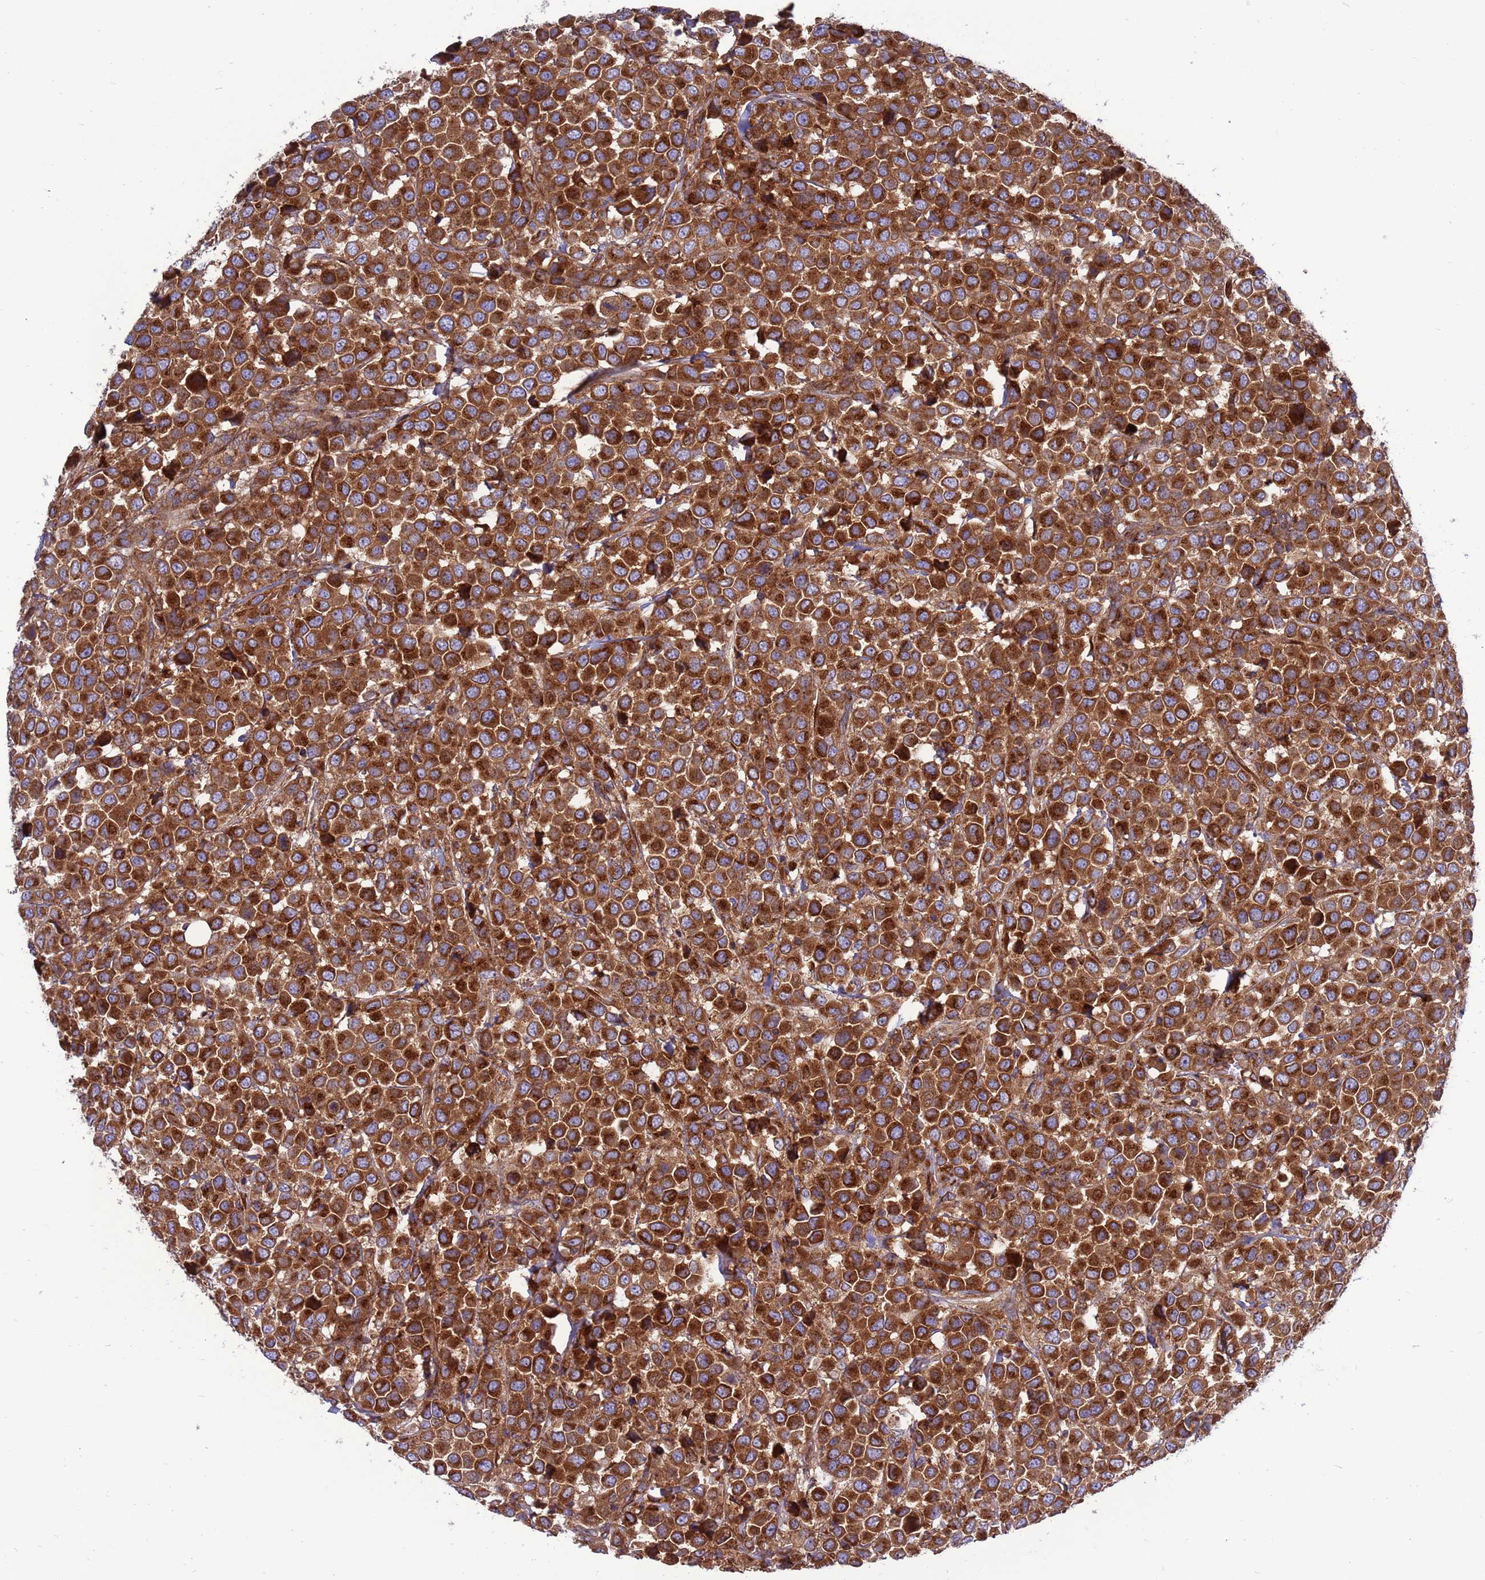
{"staining": {"intensity": "strong", "quantity": ">75%", "location": "cytoplasmic/membranous"}, "tissue": "breast cancer", "cell_type": "Tumor cells", "image_type": "cancer", "snomed": [{"axis": "morphology", "description": "Duct carcinoma"}, {"axis": "topography", "description": "Breast"}], "caption": "Immunohistochemistry (IHC) image of neoplastic tissue: human breast intraductal carcinoma stained using immunohistochemistry displays high levels of strong protein expression localized specifically in the cytoplasmic/membranous of tumor cells, appearing as a cytoplasmic/membranous brown color.", "gene": "ZC3HAV1", "patient": {"sex": "female", "age": 61}}